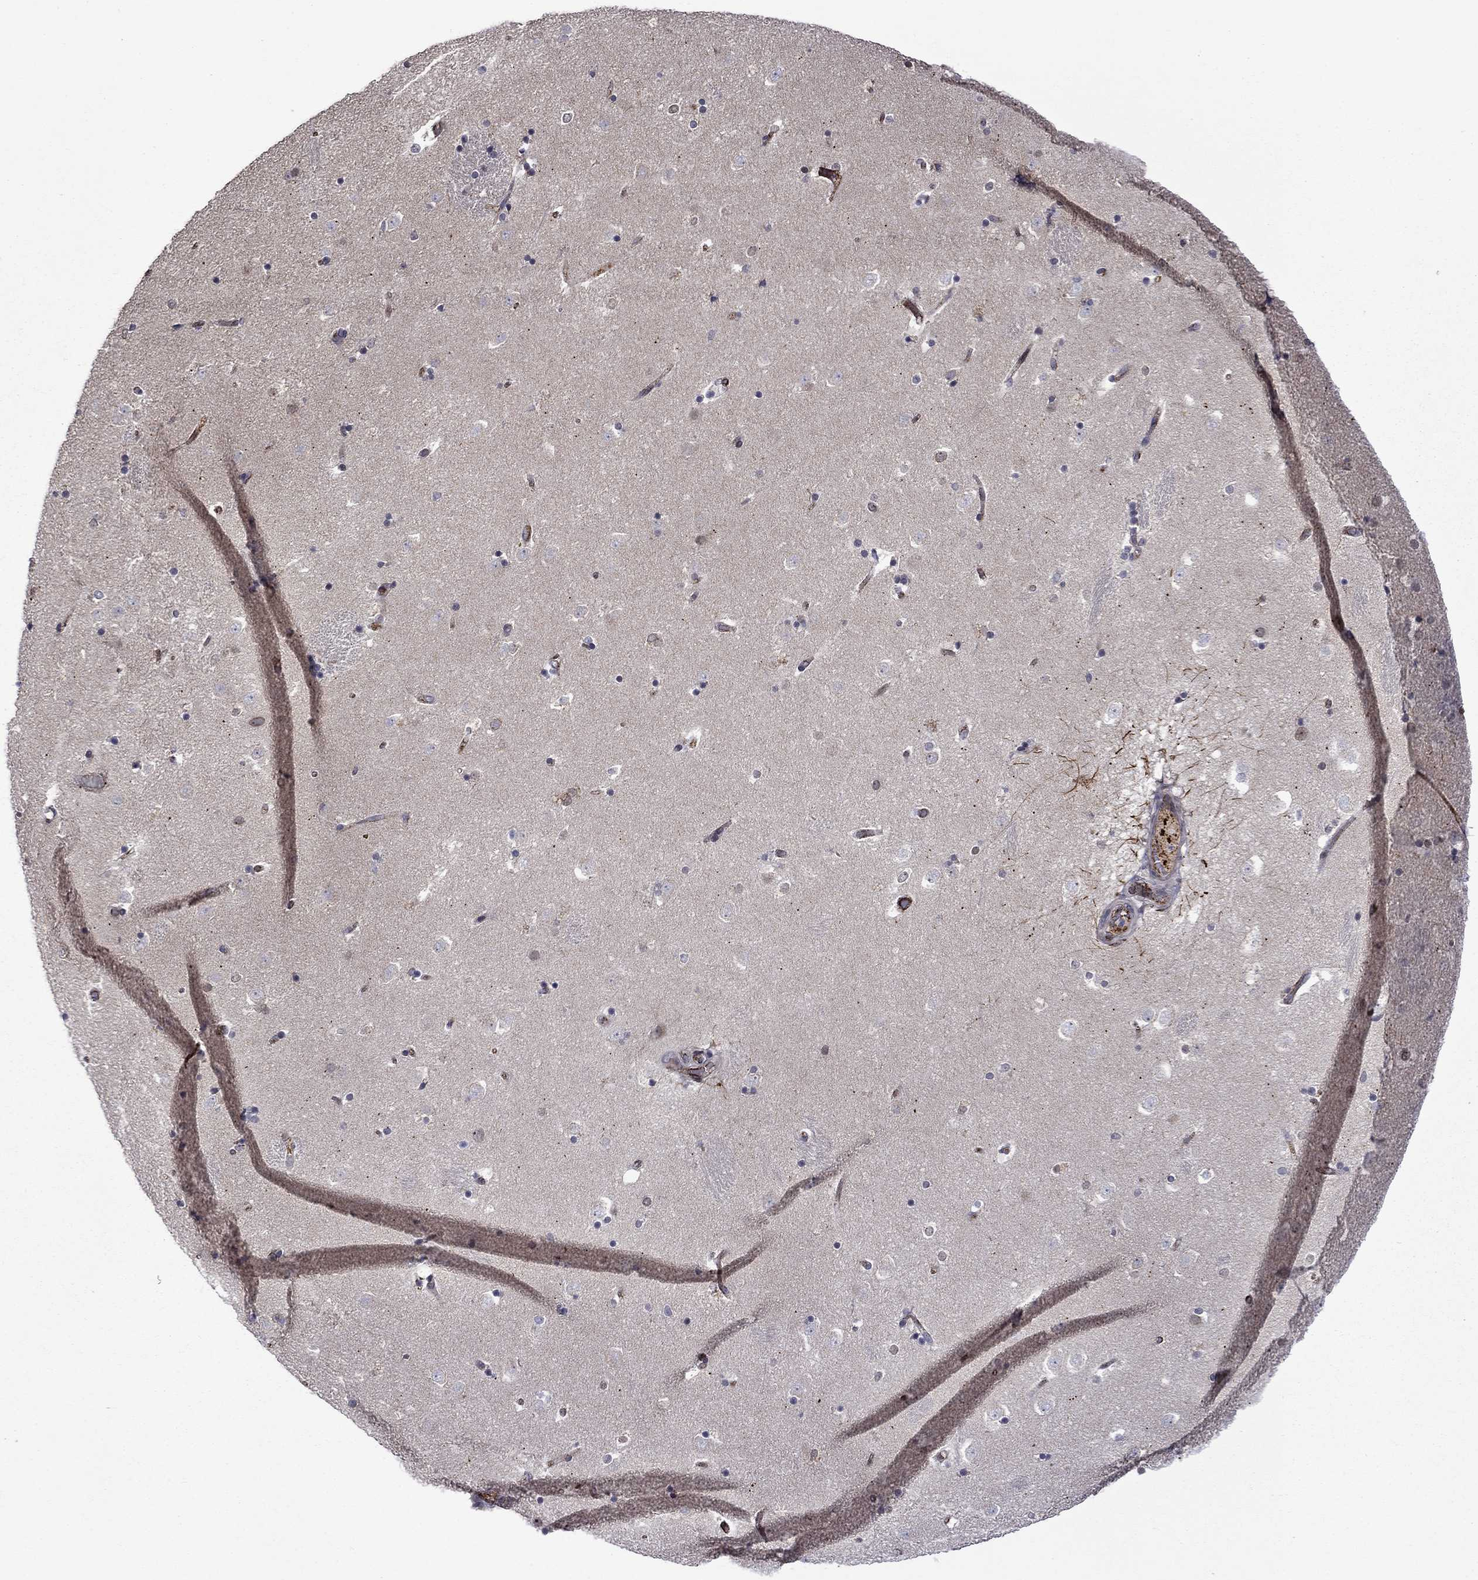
{"staining": {"intensity": "negative", "quantity": "none", "location": "none"}, "tissue": "caudate", "cell_type": "Glial cells", "image_type": "normal", "snomed": [{"axis": "morphology", "description": "Normal tissue, NOS"}, {"axis": "topography", "description": "Lateral ventricle wall"}], "caption": "High power microscopy histopathology image of an immunohistochemistry (IHC) micrograph of benign caudate, revealing no significant staining in glial cells. (Brightfield microscopy of DAB (3,3'-diaminobenzidine) IHC at high magnification).", "gene": "SLITRK1", "patient": {"sex": "male", "age": 51}}